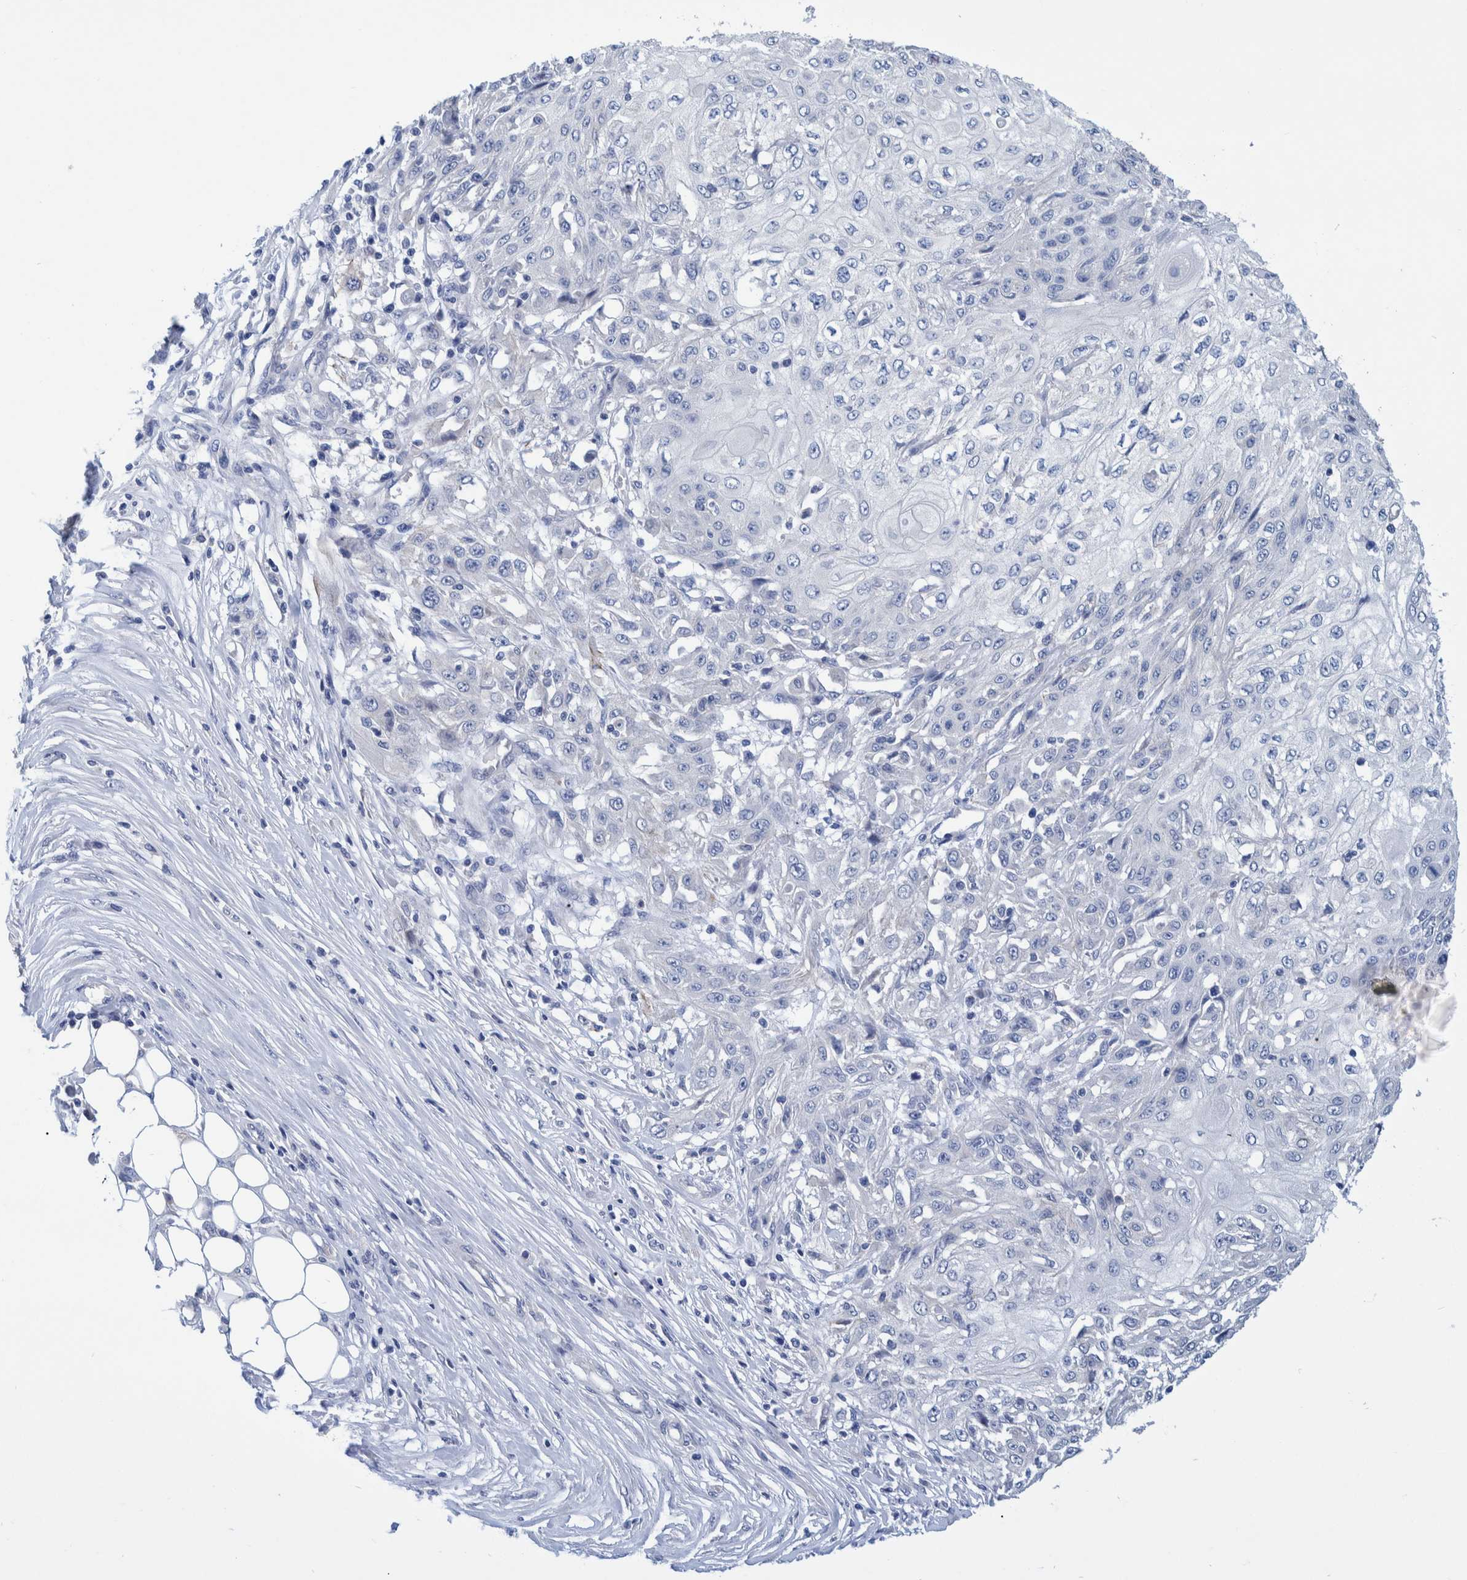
{"staining": {"intensity": "negative", "quantity": "none", "location": "none"}, "tissue": "skin cancer", "cell_type": "Tumor cells", "image_type": "cancer", "snomed": [{"axis": "morphology", "description": "Squamous cell carcinoma, NOS"}, {"axis": "morphology", "description": "Squamous cell carcinoma, metastatic, NOS"}, {"axis": "topography", "description": "Skin"}, {"axis": "topography", "description": "Lymph node"}], "caption": "IHC micrograph of neoplastic tissue: skin cancer (metastatic squamous cell carcinoma) stained with DAB shows no significant protein staining in tumor cells.", "gene": "MKS1", "patient": {"sex": "male", "age": 75}}